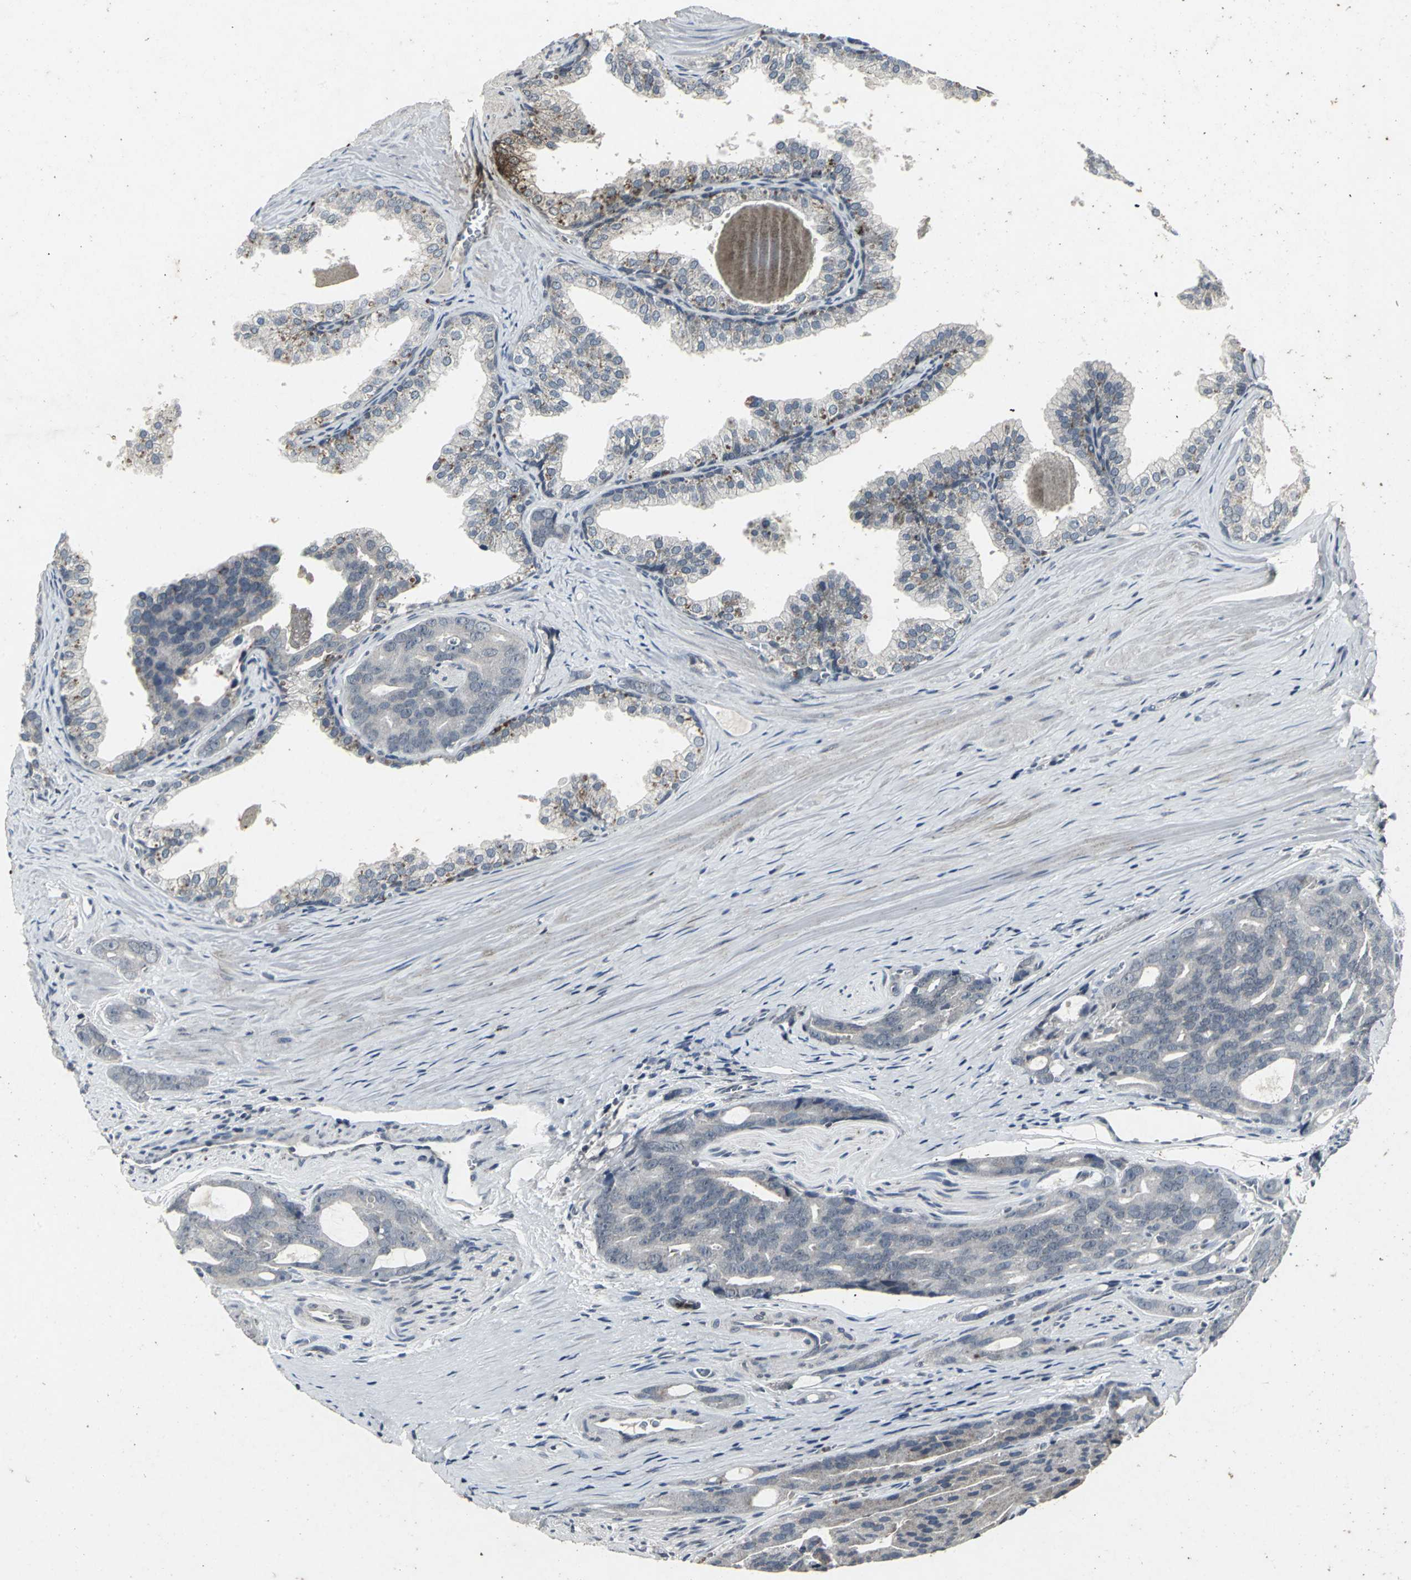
{"staining": {"intensity": "weak", "quantity": "25%-75%", "location": "cytoplasmic/membranous"}, "tissue": "prostate cancer", "cell_type": "Tumor cells", "image_type": "cancer", "snomed": [{"axis": "morphology", "description": "Adenocarcinoma, Medium grade"}, {"axis": "topography", "description": "Prostate"}], "caption": "High-magnification brightfield microscopy of prostate cancer stained with DAB (brown) and counterstained with hematoxylin (blue). tumor cells exhibit weak cytoplasmic/membranous staining is seen in approximately25%-75% of cells.", "gene": "BMP4", "patient": {"sex": "male", "age": 53}}